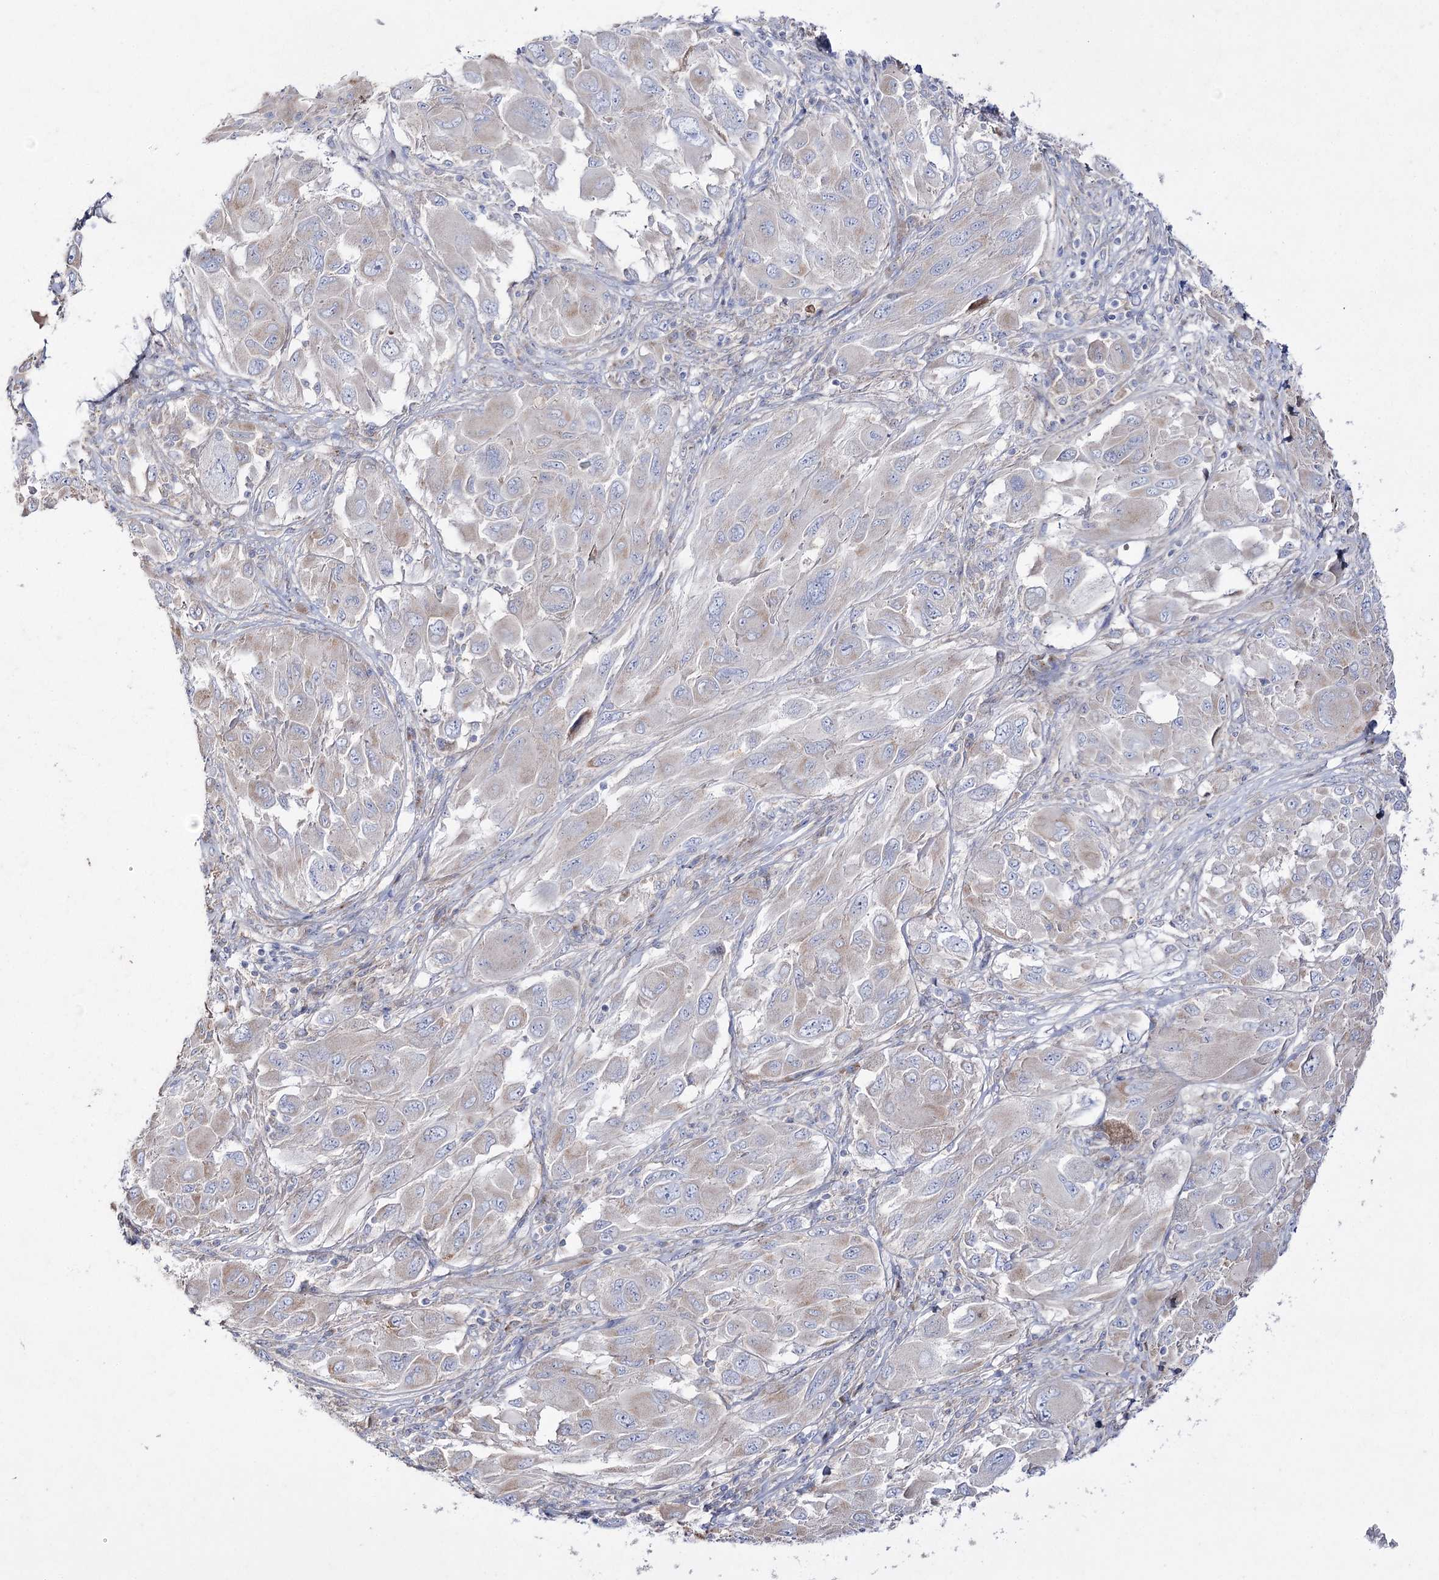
{"staining": {"intensity": "weak", "quantity": "<25%", "location": "cytoplasmic/membranous"}, "tissue": "melanoma", "cell_type": "Tumor cells", "image_type": "cancer", "snomed": [{"axis": "morphology", "description": "Malignant melanoma, NOS"}, {"axis": "topography", "description": "Skin"}], "caption": "DAB (3,3'-diaminobenzidine) immunohistochemical staining of malignant melanoma demonstrates no significant expression in tumor cells. (Stains: DAB immunohistochemistry with hematoxylin counter stain, Microscopy: brightfield microscopy at high magnification).", "gene": "NAGLU", "patient": {"sex": "female", "age": 91}}